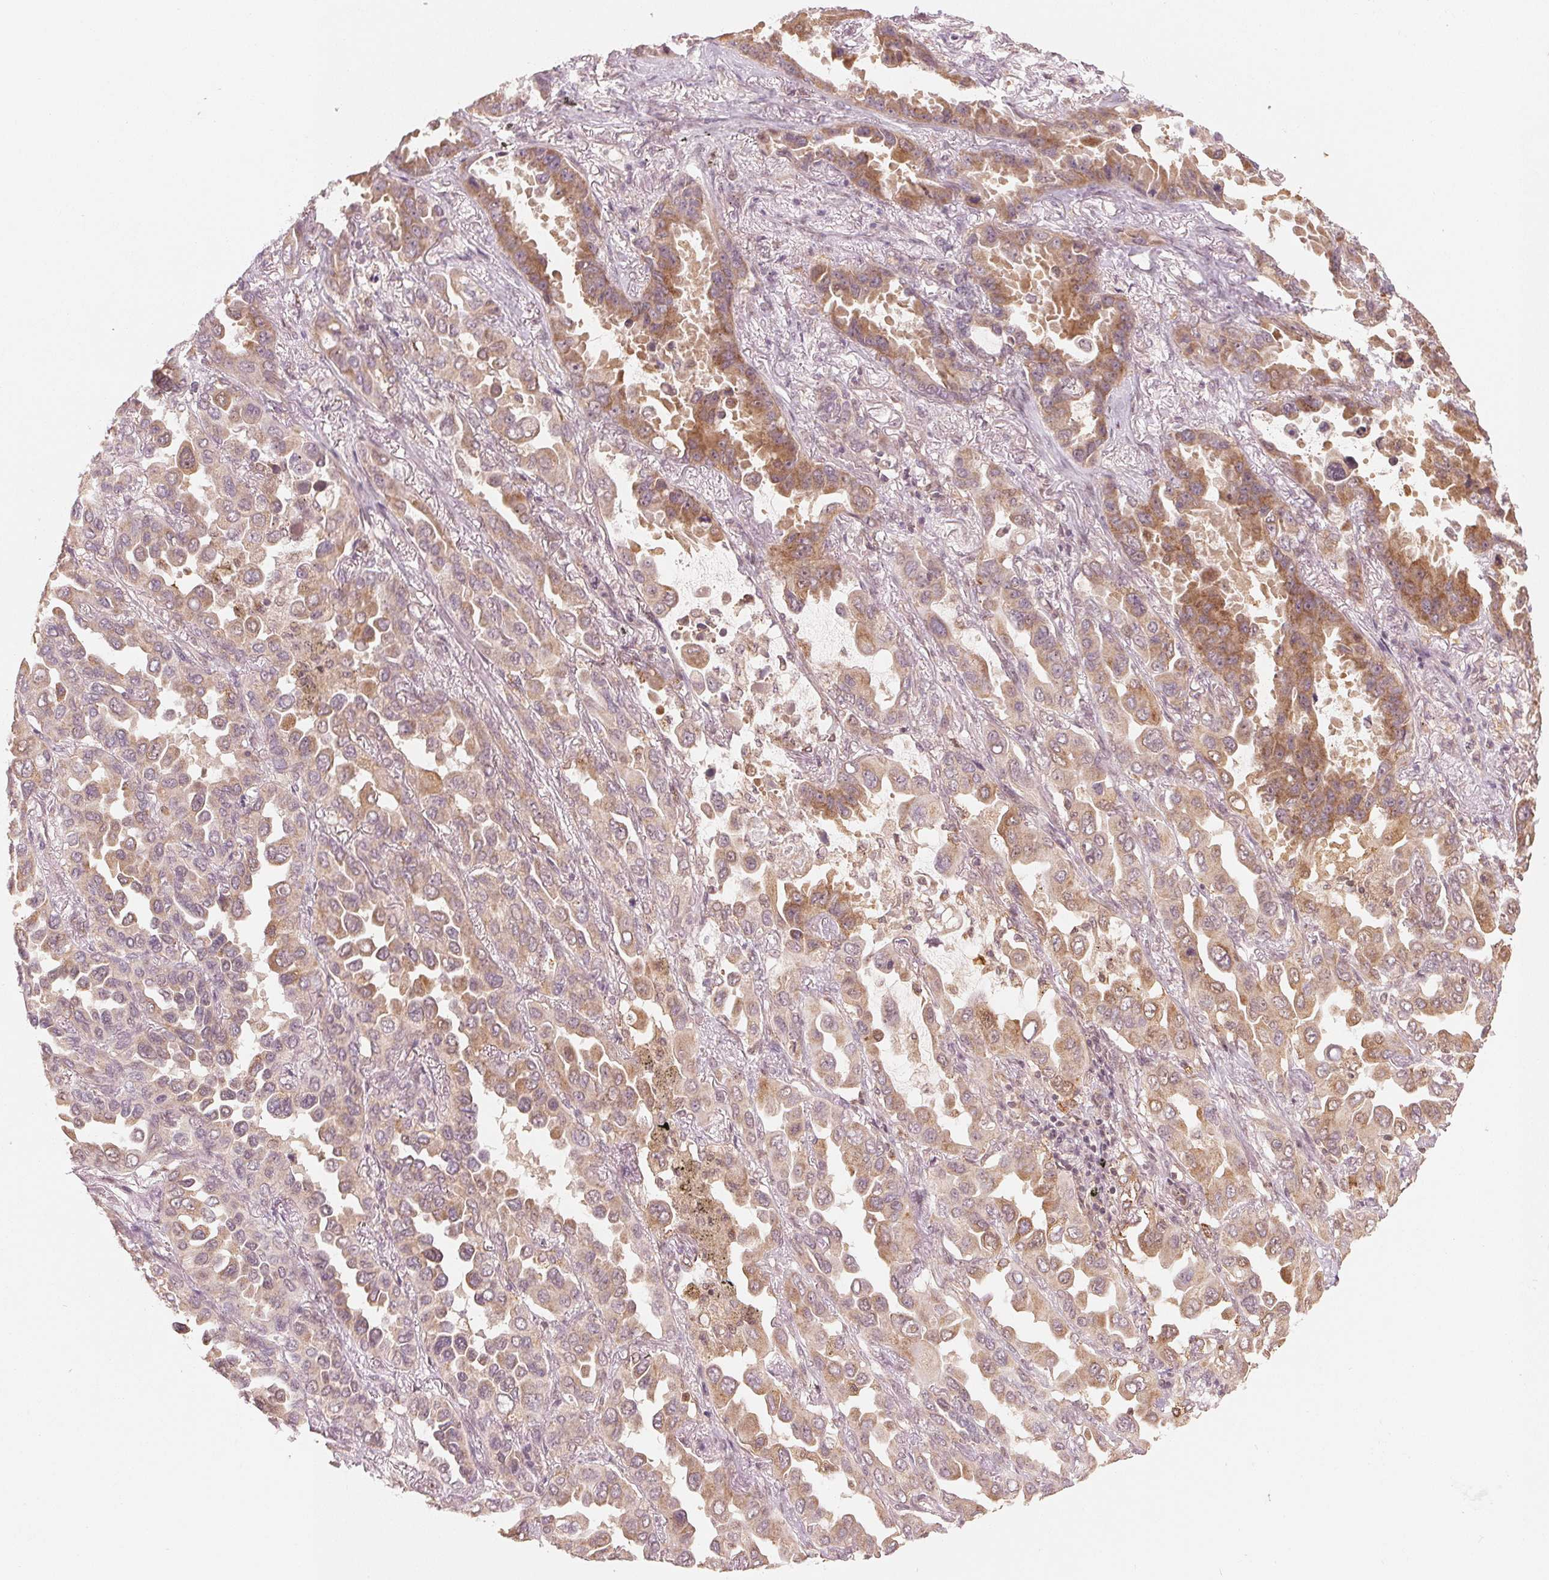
{"staining": {"intensity": "moderate", "quantity": "25%-75%", "location": "cytoplasmic/membranous"}, "tissue": "lung cancer", "cell_type": "Tumor cells", "image_type": "cancer", "snomed": [{"axis": "morphology", "description": "Adenocarcinoma, NOS"}, {"axis": "topography", "description": "Lung"}], "caption": "Protein expression analysis of lung adenocarcinoma displays moderate cytoplasmic/membranous positivity in approximately 25%-75% of tumor cells.", "gene": "C2orf73", "patient": {"sex": "male", "age": 64}}